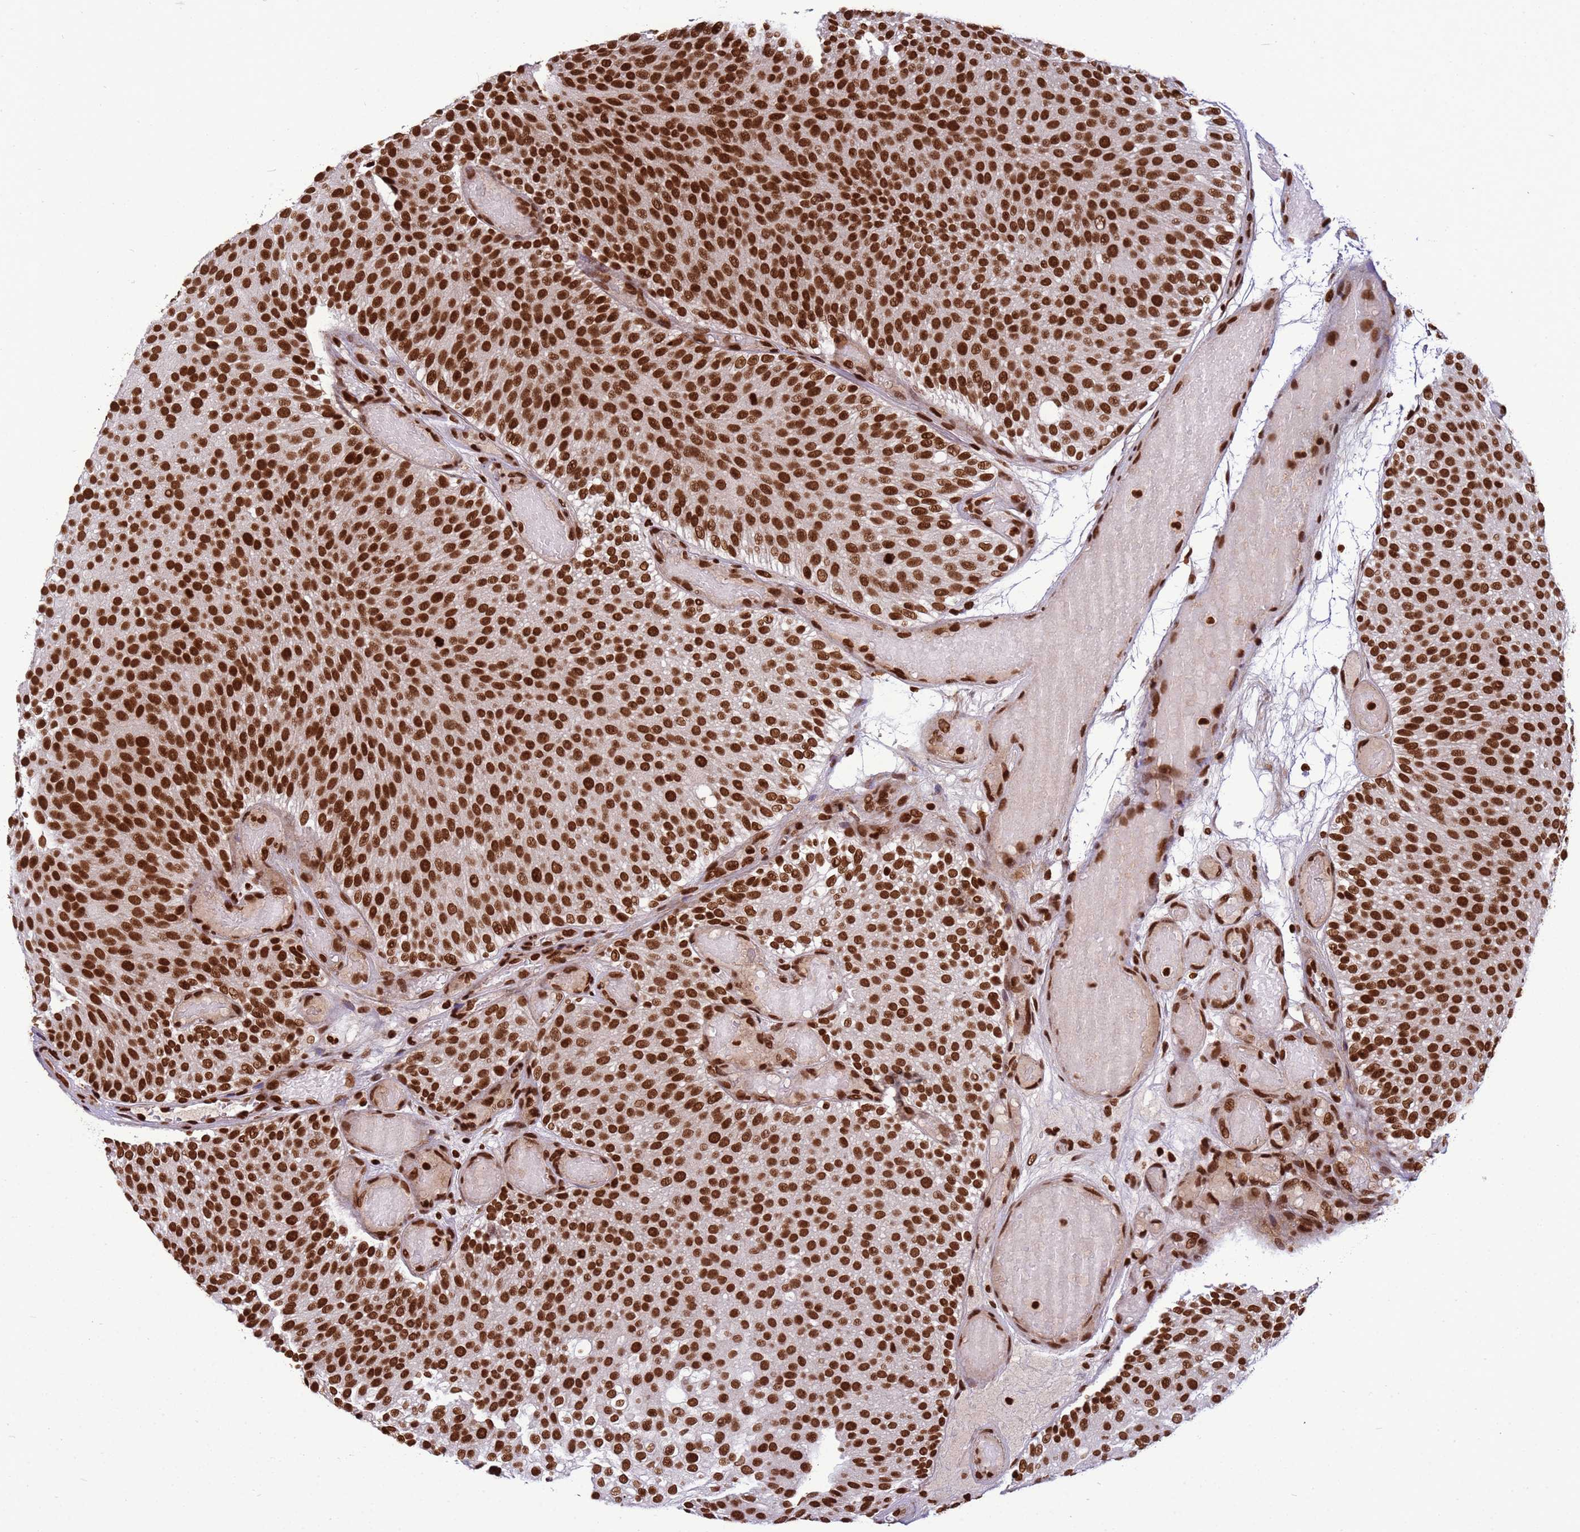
{"staining": {"intensity": "strong", "quantity": ">75%", "location": "nuclear"}, "tissue": "urothelial cancer", "cell_type": "Tumor cells", "image_type": "cancer", "snomed": [{"axis": "morphology", "description": "Urothelial carcinoma, Low grade"}, {"axis": "topography", "description": "Urinary bladder"}], "caption": "Immunohistochemistry photomicrograph of human urothelial cancer stained for a protein (brown), which shows high levels of strong nuclear staining in about >75% of tumor cells.", "gene": "H3-3B", "patient": {"sex": "male", "age": 78}}